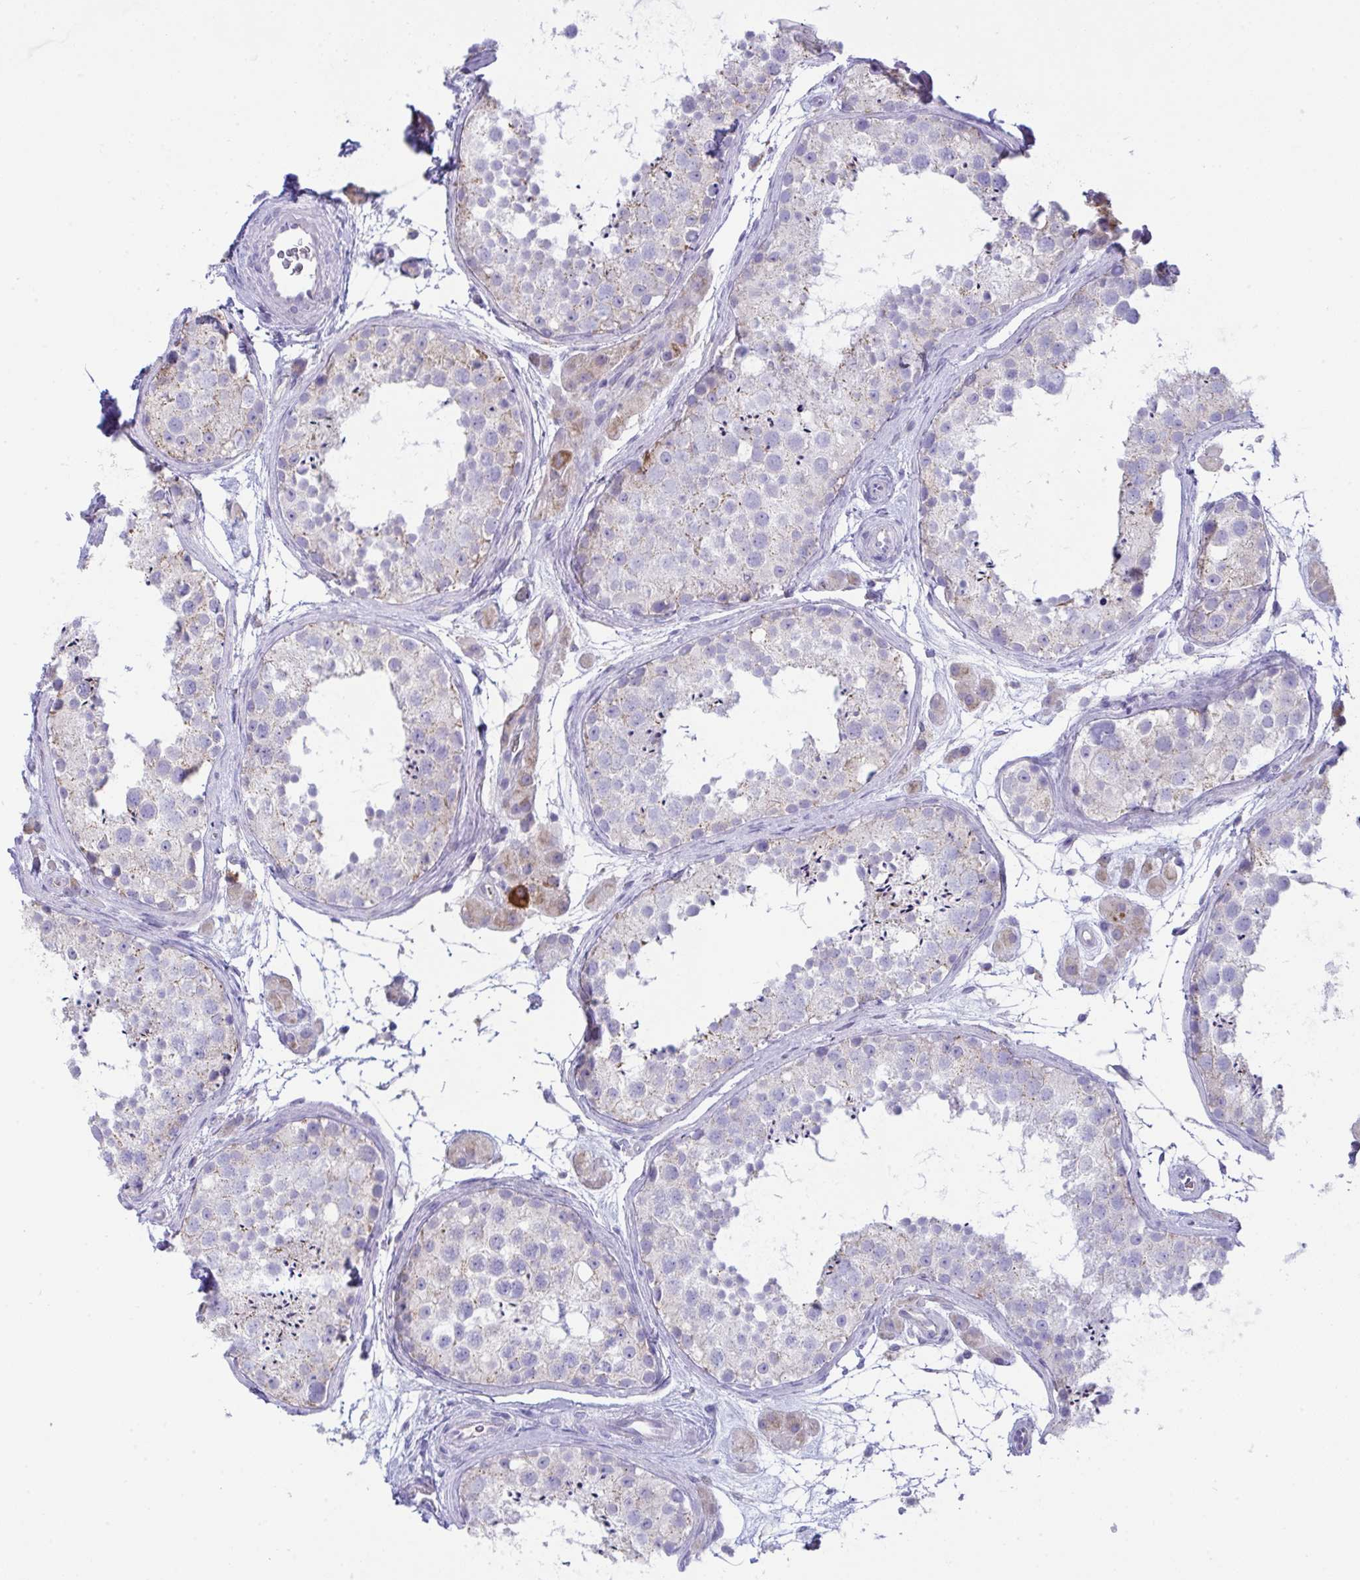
{"staining": {"intensity": "weak", "quantity": "<25%", "location": "cytoplasmic/membranous"}, "tissue": "testis", "cell_type": "Cells in seminiferous ducts", "image_type": "normal", "snomed": [{"axis": "morphology", "description": "Normal tissue, NOS"}, {"axis": "topography", "description": "Testis"}], "caption": "Immunohistochemical staining of normal testis displays no significant staining in cells in seminiferous ducts. (Stains: DAB immunohistochemistry (IHC) with hematoxylin counter stain, Microscopy: brightfield microscopy at high magnification).", "gene": "PLA2G12B", "patient": {"sex": "male", "age": 41}}